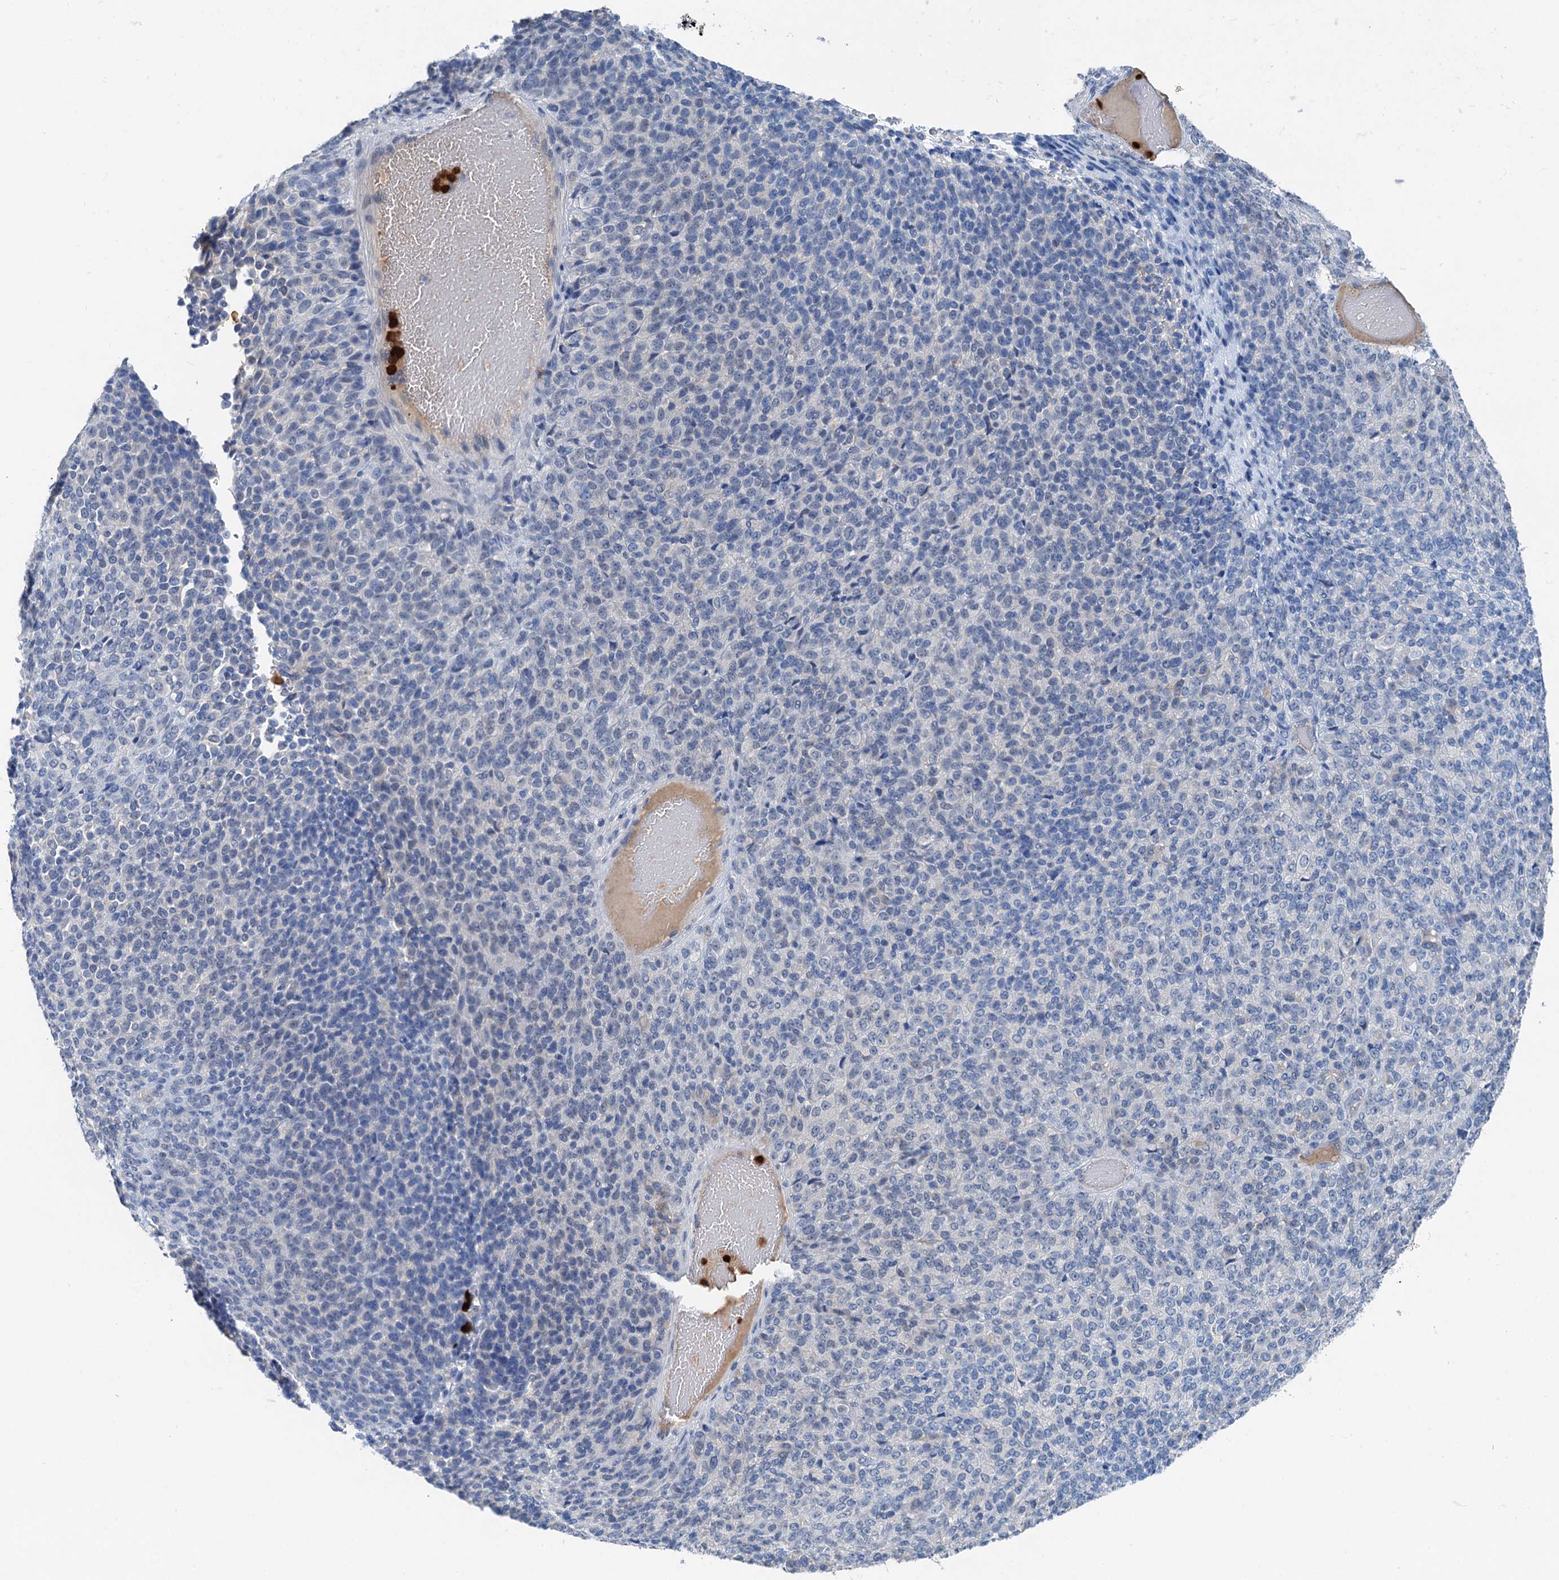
{"staining": {"intensity": "negative", "quantity": "none", "location": "none"}, "tissue": "melanoma", "cell_type": "Tumor cells", "image_type": "cancer", "snomed": [{"axis": "morphology", "description": "Malignant melanoma, Metastatic site"}, {"axis": "topography", "description": "Brain"}], "caption": "An image of human melanoma is negative for staining in tumor cells. Brightfield microscopy of IHC stained with DAB (3,3'-diaminobenzidine) (brown) and hematoxylin (blue), captured at high magnification.", "gene": "OTOA", "patient": {"sex": "female", "age": 56}}